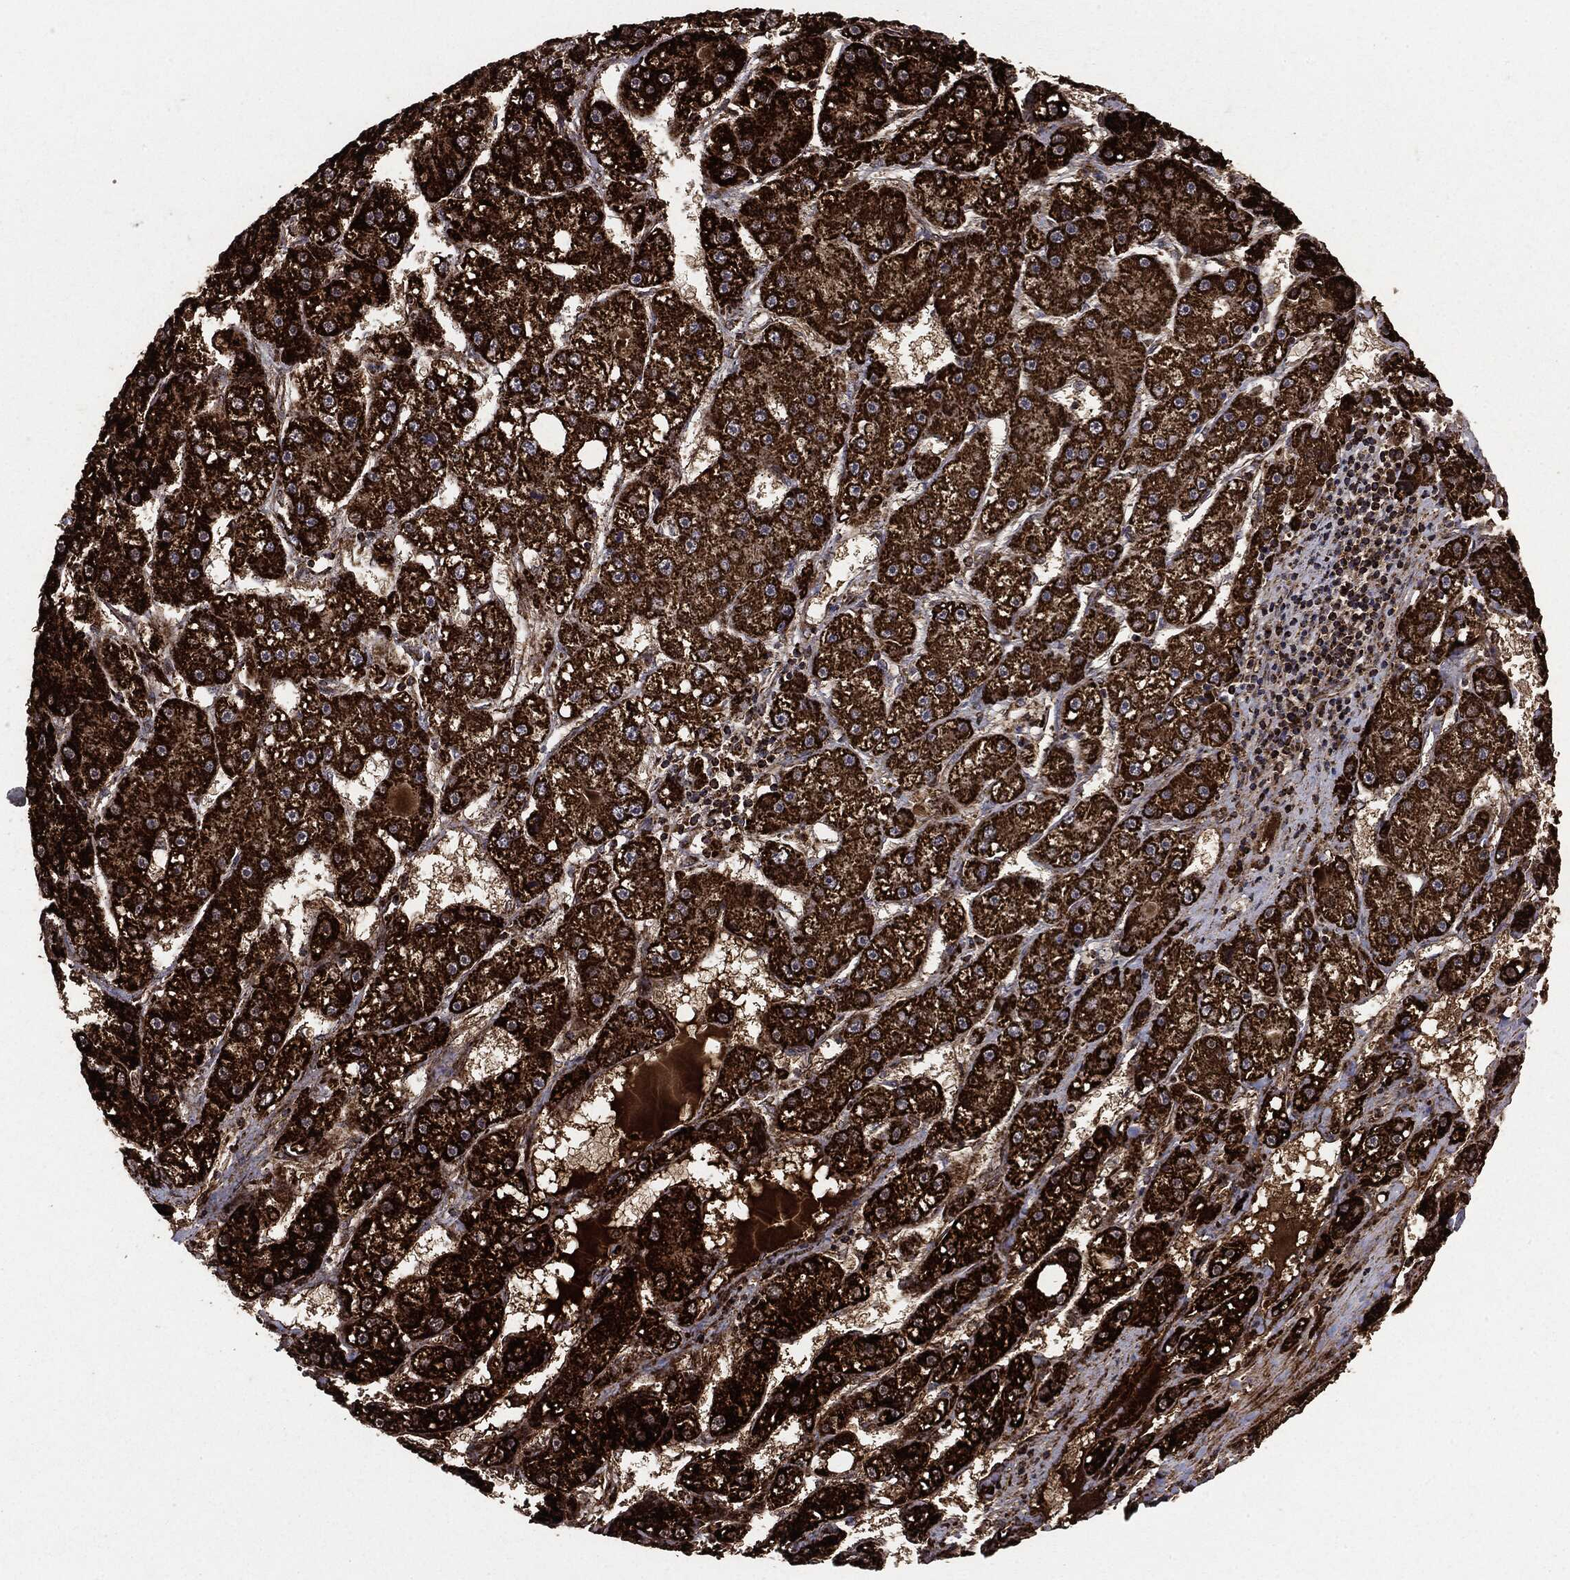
{"staining": {"intensity": "strong", "quantity": ">75%", "location": "cytoplasmic/membranous"}, "tissue": "liver cancer", "cell_type": "Tumor cells", "image_type": "cancer", "snomed": [{"axis": "morphology", "description": "Carcinoma, Hepatocellular, NOS"}, {"axis": "topography", "description": "Liver"}], "caption": "Immunohistochemical staining of liver cancer demonstrates high levels of strong cytoplasmic/membranous protein positivity in approximately >75% of tumor cells.", "gene": "MAP2K1", "patient": {"sex": "female", "age": 65}}